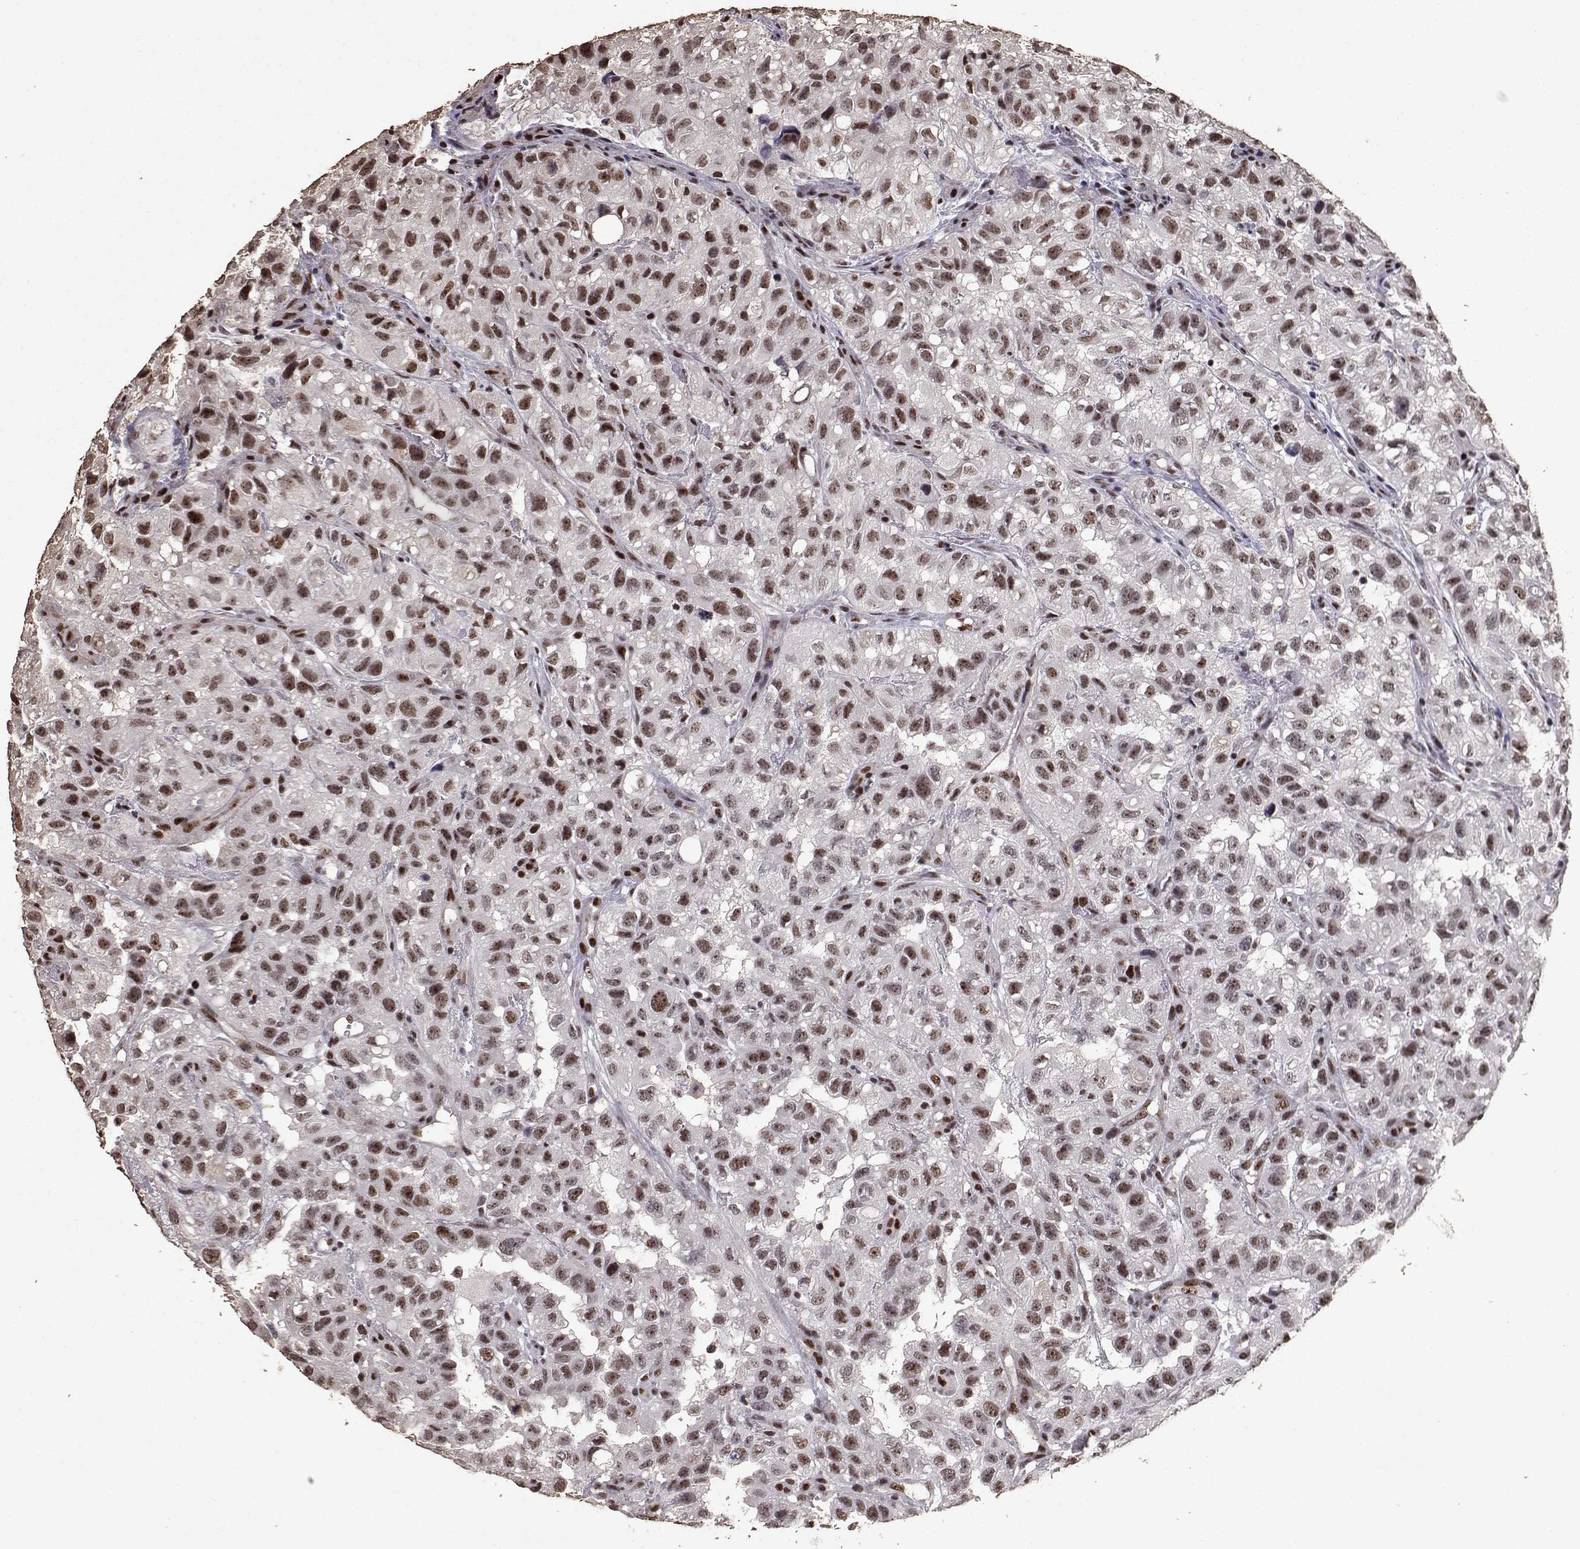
{"staining": {"intensity": "moderate", "quantity": ">75%", "location": "nuclear"}, "tissue": "renal cancer", "cell_type": "Tumor cells", "image_type": "cancer", "snomed": [{"axis": "morphology", "description": "Adenocarcinoma, NOS"}, {"axis": "topography", "description": "Kidney"}], "caption": "An immunohistochemistry (IHC) micrograph of tumor tissue is shown. Protein staining in brown shows moderate nuclear positivity in renal cancer (adenocarcinoma) within tumor cells. (DAB (3,3'-diaminobenzidine) IHC, brown staining for protein, blue staining for nuclei).", "gene": "TOE1", "patient": {"sex": "male", "age": 64}}